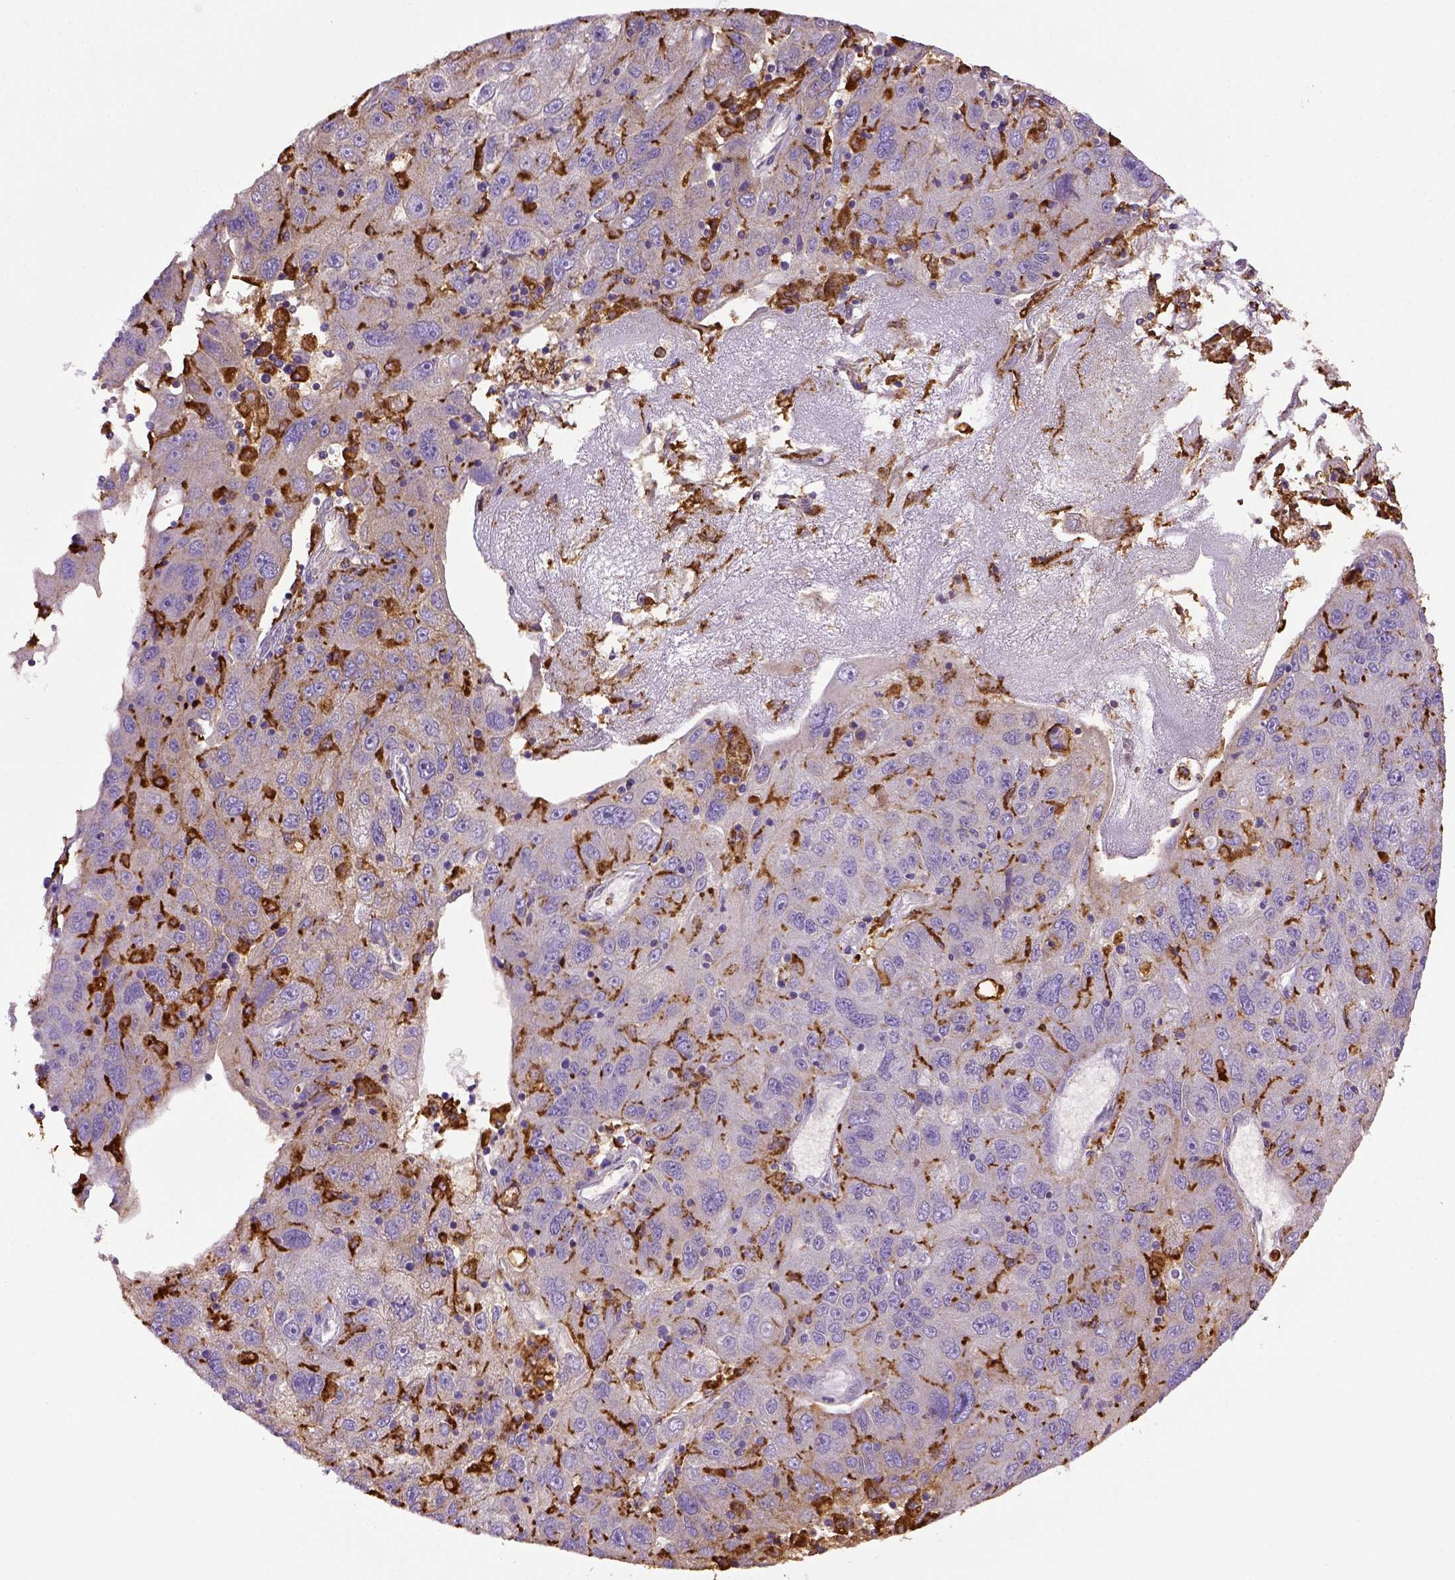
{"staining": {"intensity": "negative", "quantity": "none", "location": "none"}, "tissue": "stomach cancer", "cell_type": "Tumor cells", "image_type": "cancer", "snomed": [{"axis": "morphology", "description": "Adenocarcinoma, NOS"}, {"axis": "topography", "description": "Stomach"}], "caption": "The immunohistochemistry photomicrograph has no significant staining in tumor cells of stomach cancer tissue. (Brightfield microscopy of DAB (3,3'-diaminobenzidine) immunohistochemistry (IHC) at high magnification).", "gene": "CD68", "patient": {"sex": "male", "age": 56}}